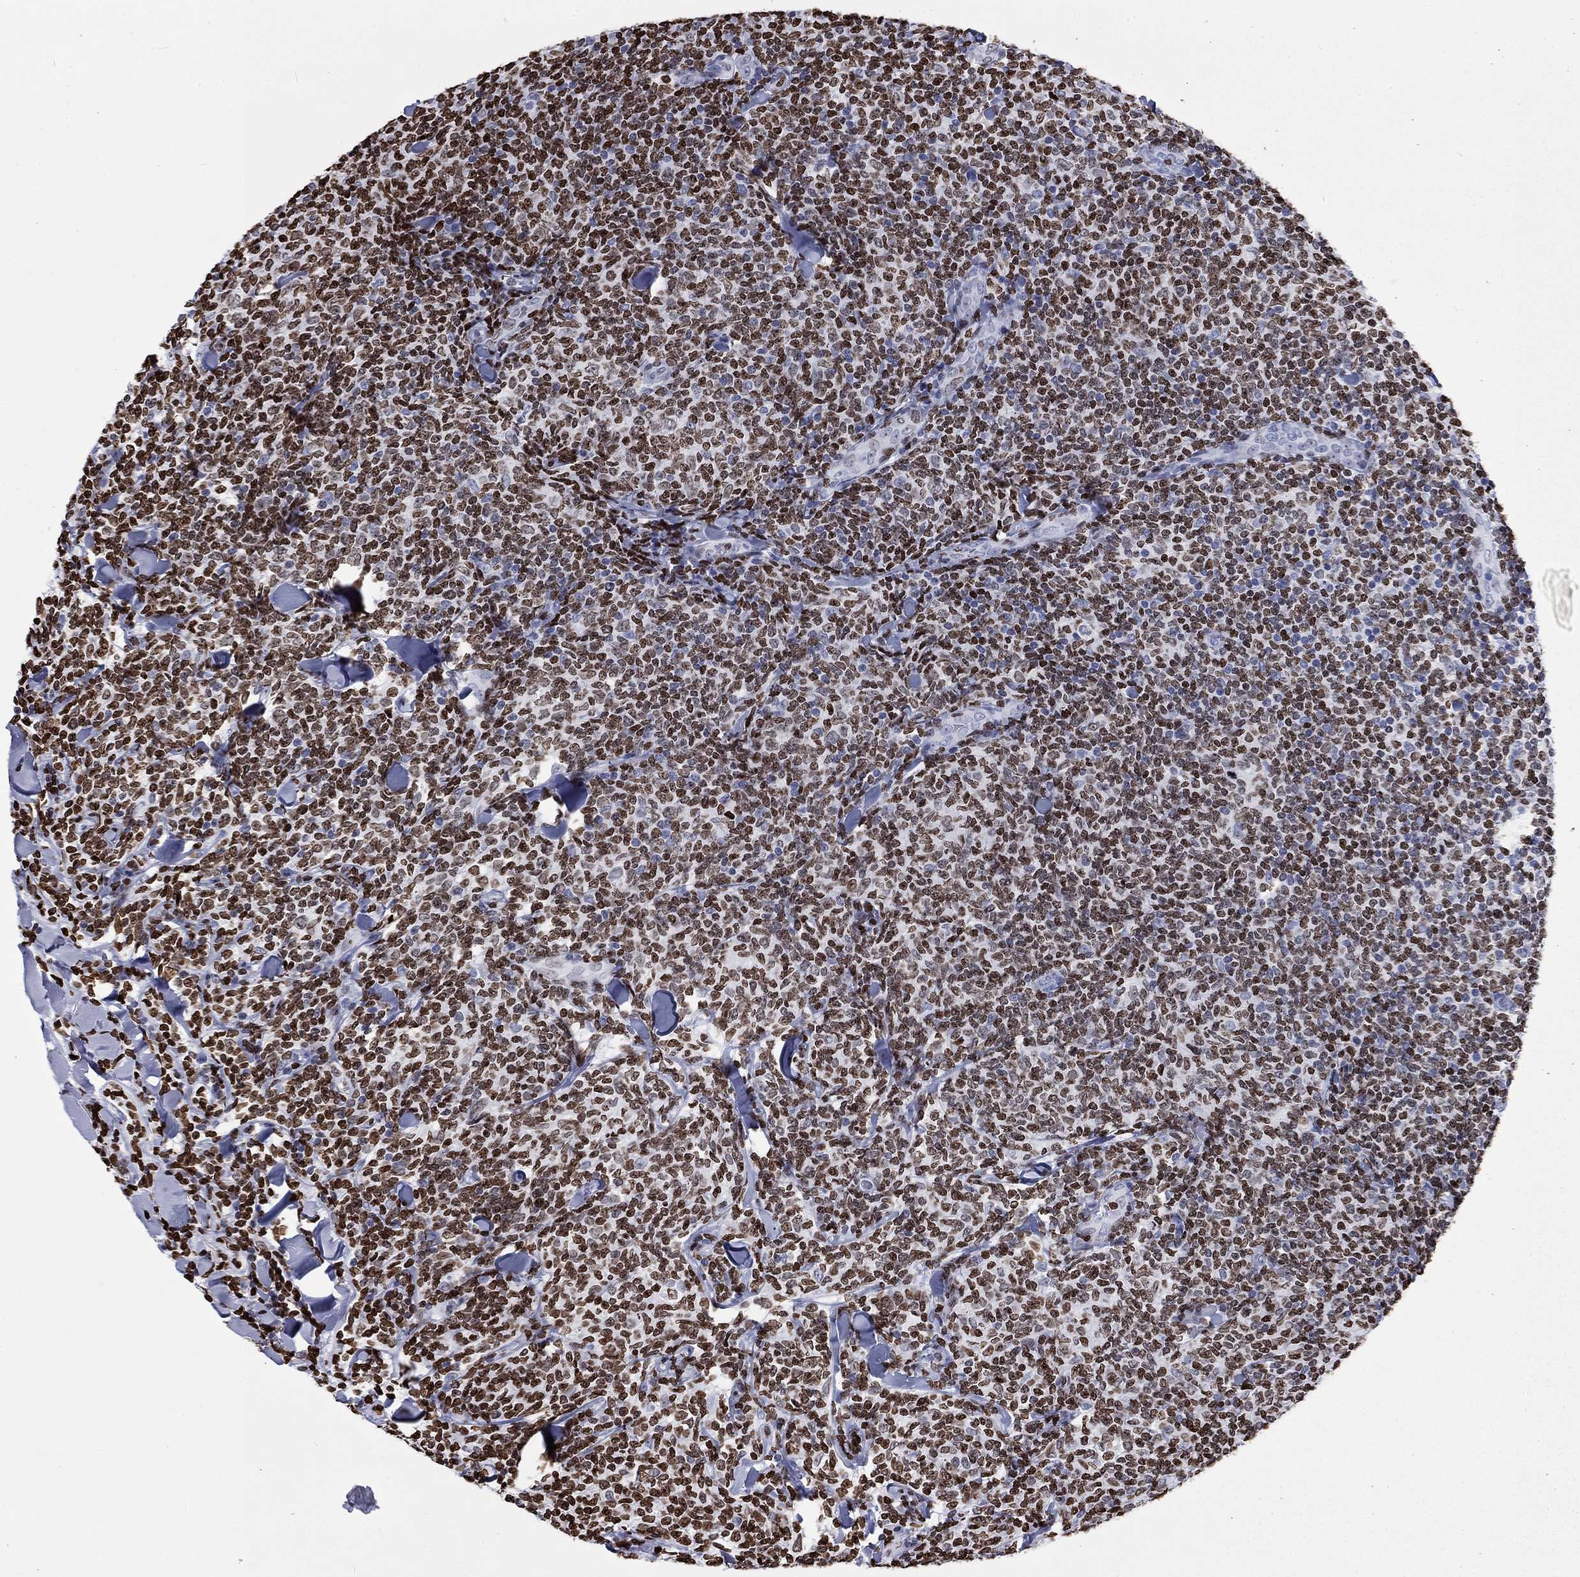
{"staining": {"intensity": "strong", "quantity": "25%-75%", "location": "nuclear"}, "tissue": "lymphoma", "cell_type": "Tumor cells", "image_type": "cancer", "snomed": [{"axis": "morphology", "description": "Malignant lymphoma, non-Hodgkin's type, Low grade"}, {"axis": "topography", "description": "Lymph node"}], "caption": "Tumor cells reveal strong nuclear expression in about 25%-75% of cells in low-grade malignant lymphoma, non-Hodgkin's type. The staining was performed using DAB to visualize the protein expression in brown, while the nuclei were stained in blue with hematoxylin (Magnification: 20x).", "gene": "H1-5", "patient": {"sex": "female", "age": 56}}